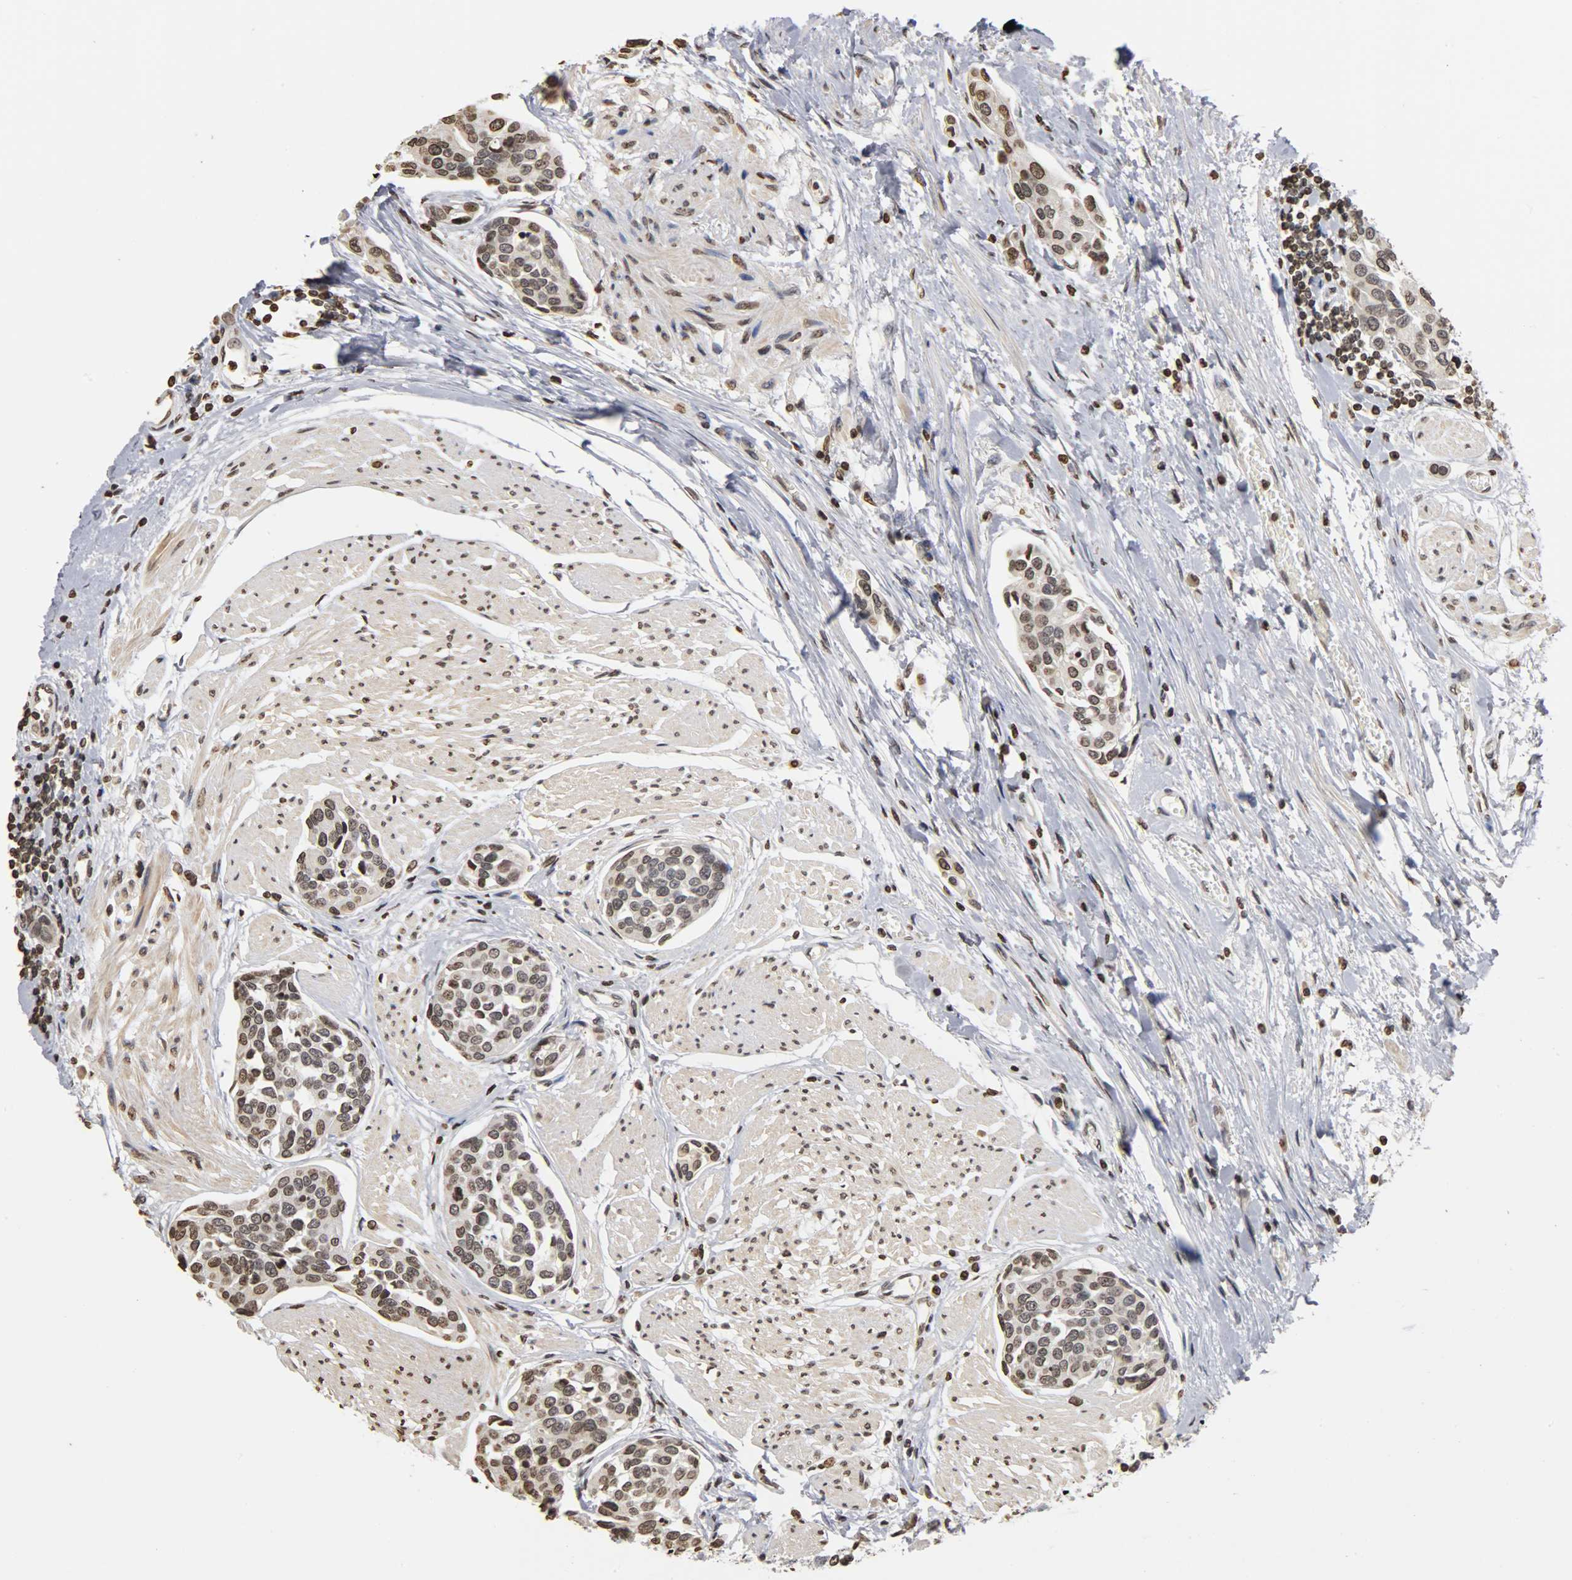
{"staining": {"intensity": "moderate", "quantity": "25%-75%", "location": "nuclear"}, "tissue": "urothelial cancer", "cell_type": "Tumor cells", "image_type": "cancer", "snomed": [{"axis": "morphology", "description": "Urothelial carcinoma, High grade"}, {"axis": "topography", "description": "Urinary bladder"}], "caption": "Immunohistochemical staining of human high-grade urothelial carcinoma displays moderate nuclear protein staining in about 25%-75% of tumor cells. Nuclei are stained in blue.", "gene": "ERCC2", "patient": {"sex": "male", "age": 78}}